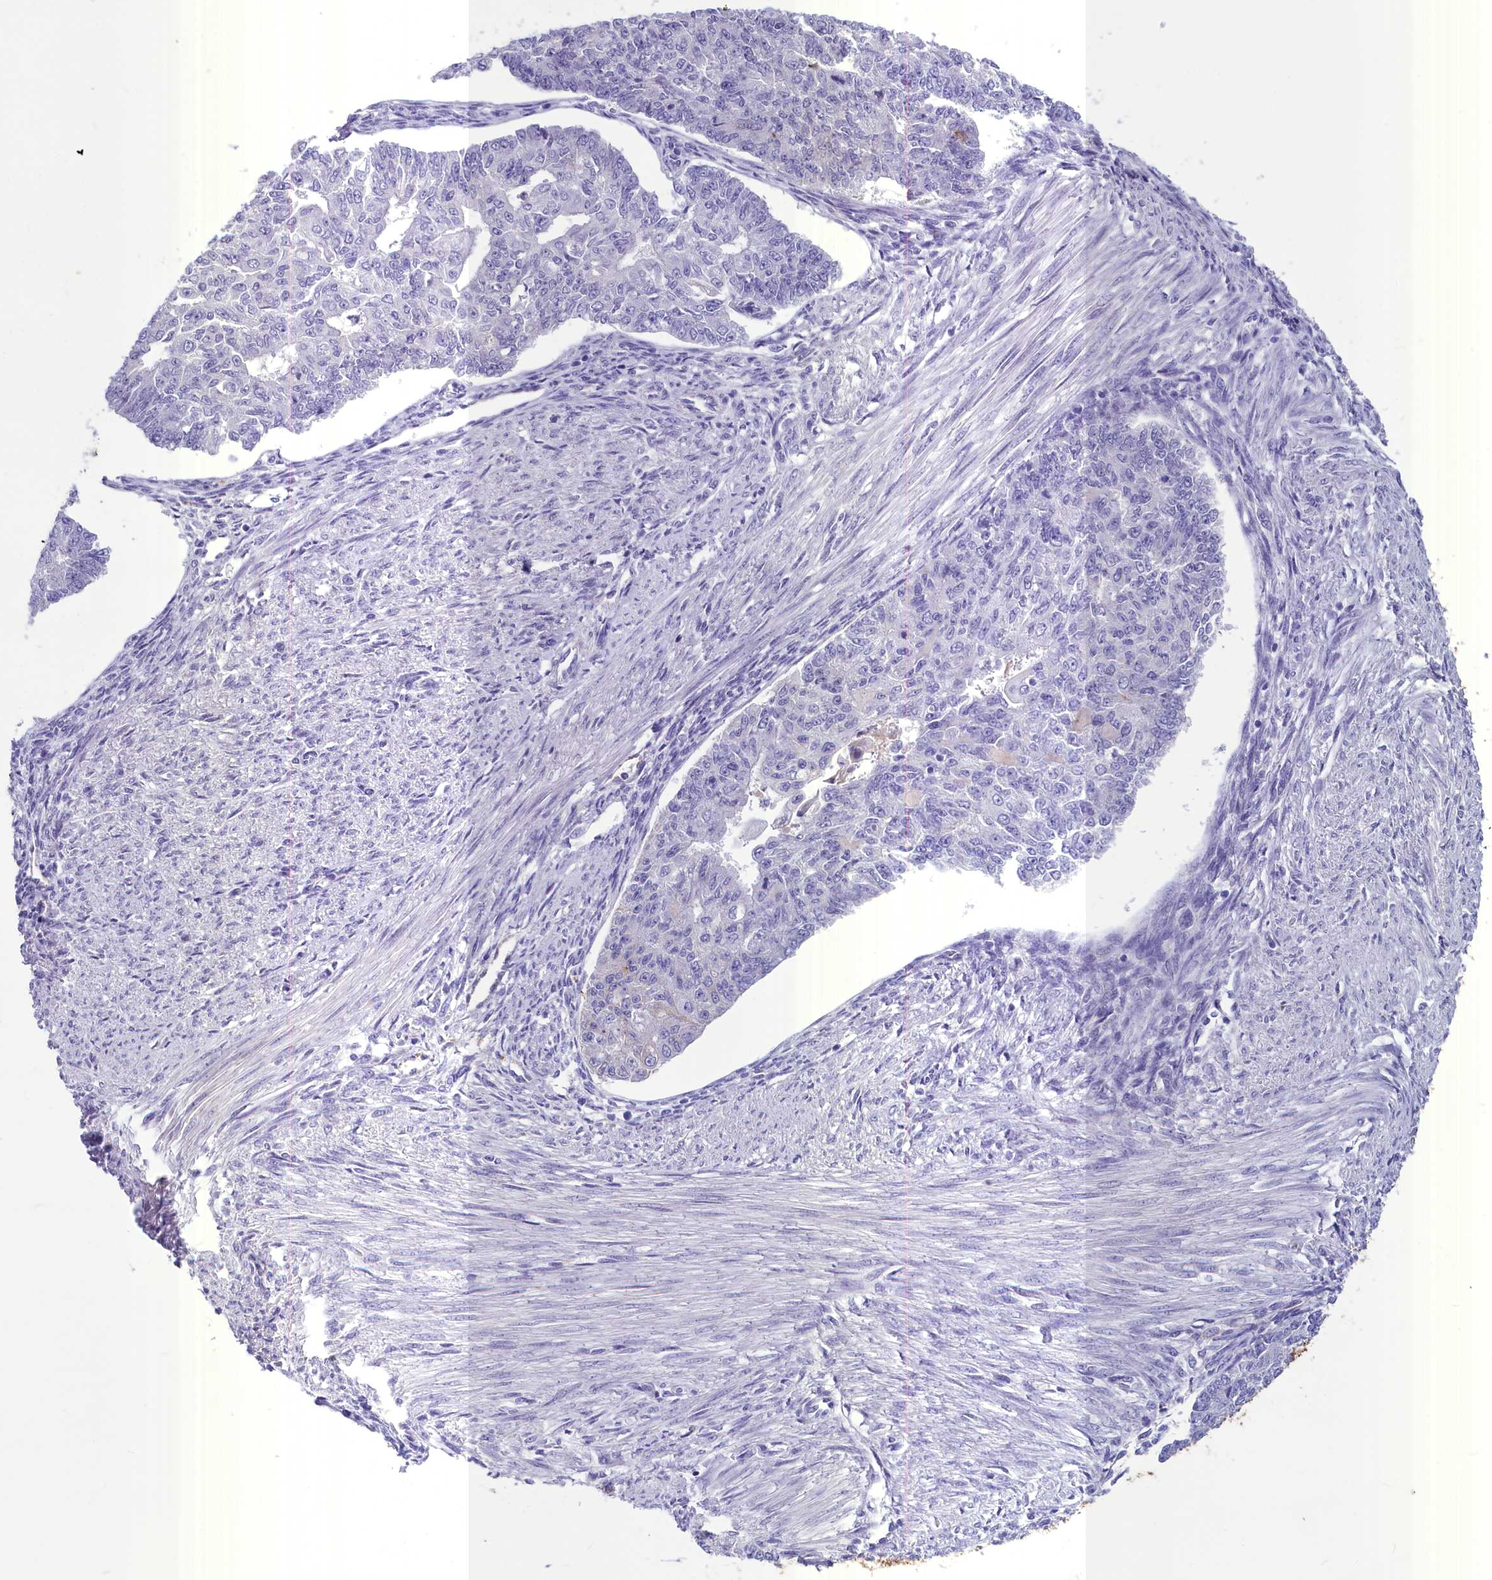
{"staining": {"intensity": "negative", "quantity": "none", "location": "none"}, "tissue": "endometrial cancer", "cell_type": "Tumor cells", "image_type": "cancer", "snomed": [{"axis": "morphology", "description": "Adenocarcinoma, NOS"}, {"axis": "topography", "description": "Endometrium"}], "caption": "A photomicrograph of human endometrial cancer (adenocarcinoma) is negative for staining in tumor cells.", "gene": "INSC", "patient": {"sex": "female", "age": 32}}